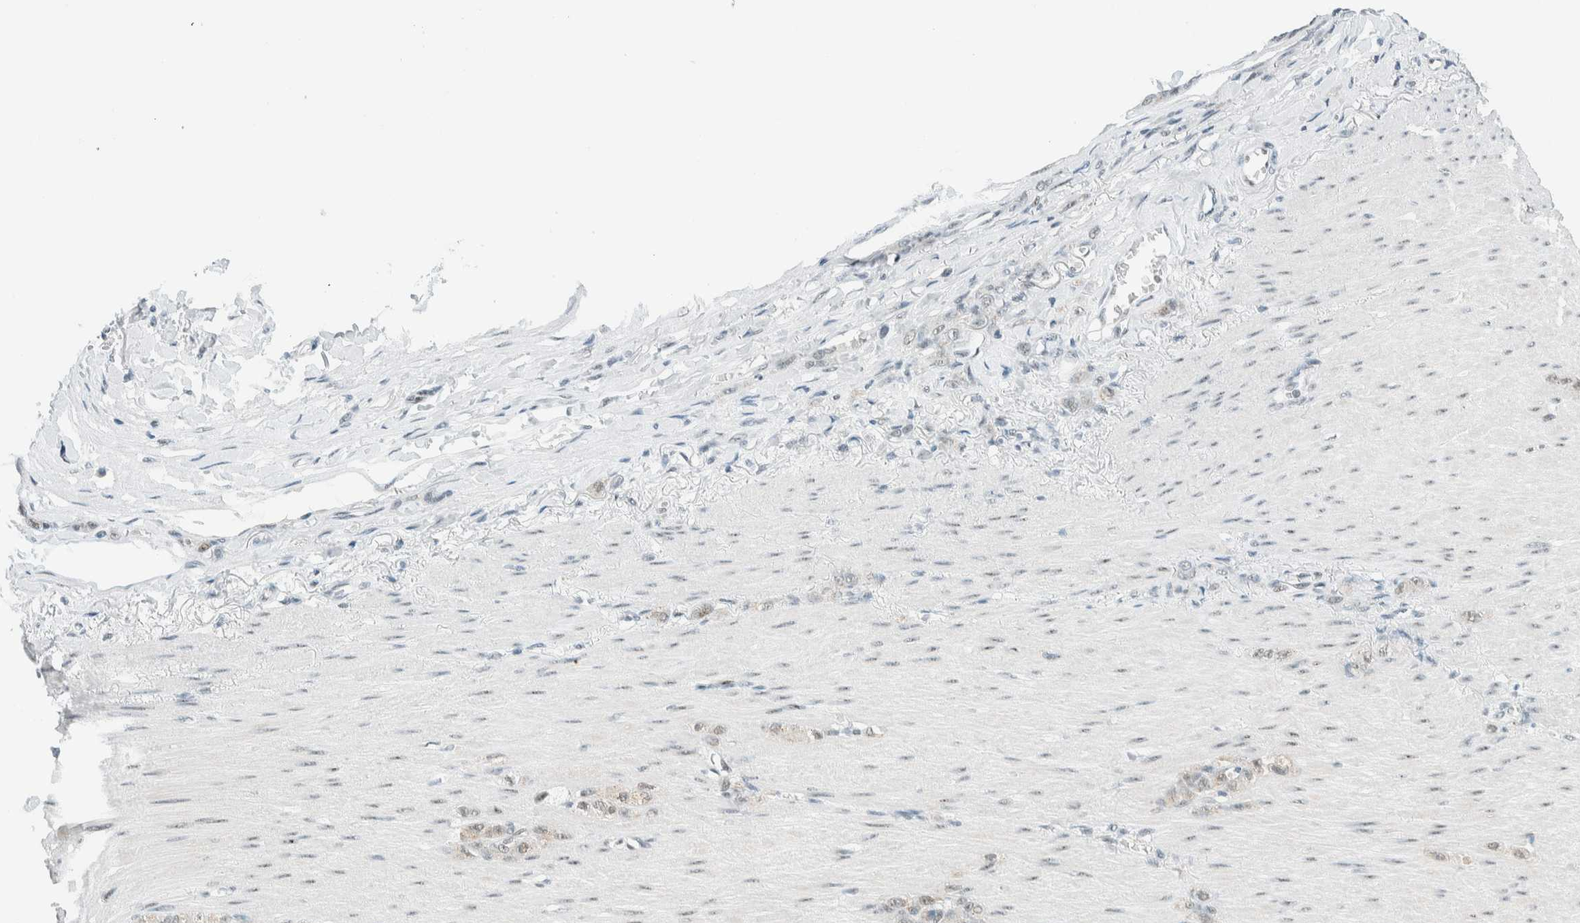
{"staining": {"intensity": "weak", "quantity": "25%-75%", "location": "nuclear"}, "tissue": "stomach cancer", "cell_type": "Tumor cells", "image_type": "cancer", "snomed": [{"axis": "morphology", "description": "Normal tissue, NOS"}, {"axis": "morphology", "description": "Adenocarcinoma, NOS"}, {"axis": "topography", "description": "Stomach"}], "caption": "Stomach cancer (adenocarcinoma) stained with a brown dye shows weak nuclear positive expression in about 25%-75% of tumor cells.", "gene": "CYSRT1", "patient": {"sex": "male", "age": 82}}